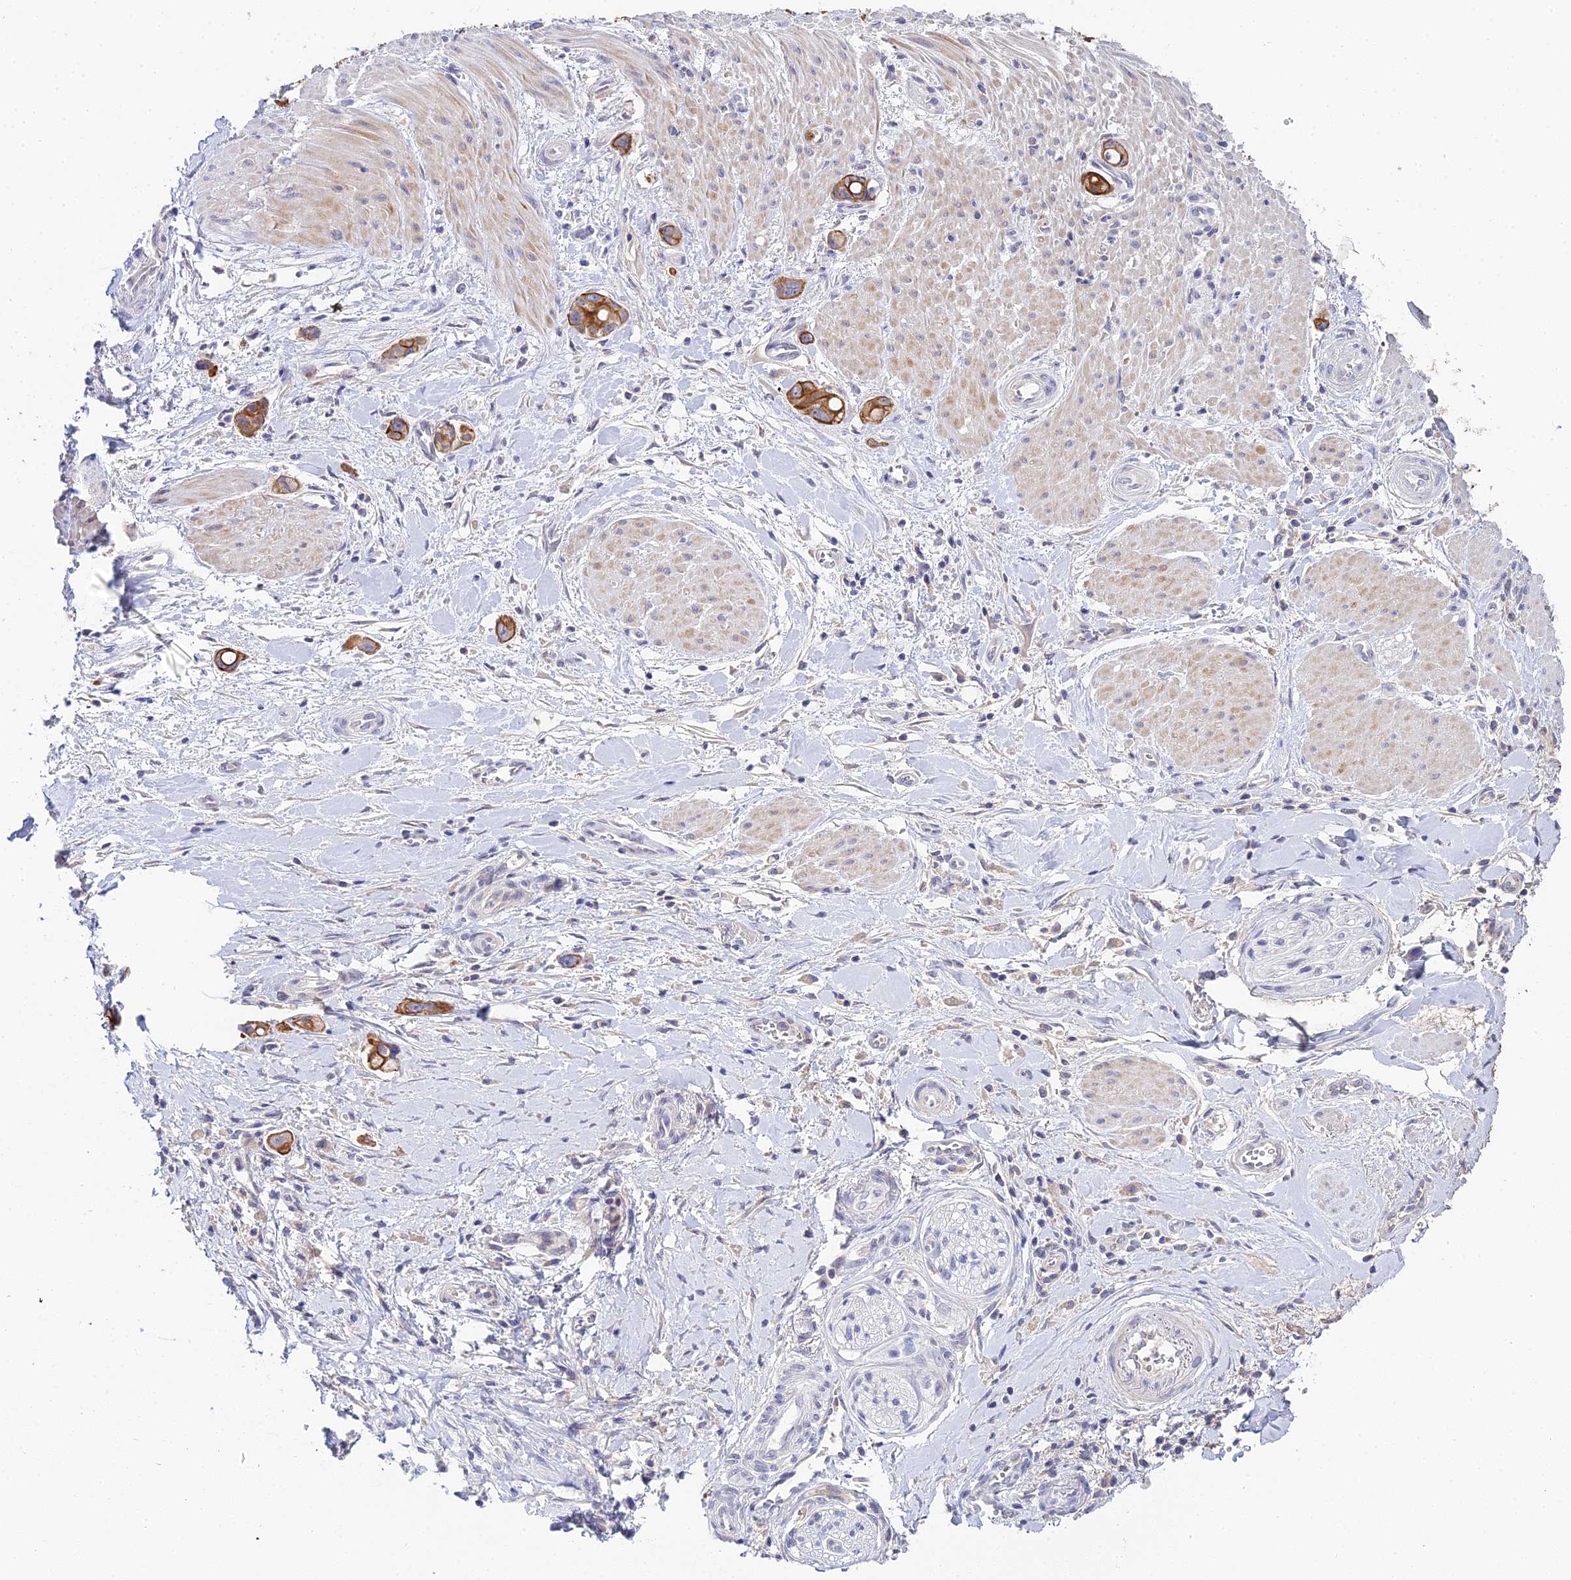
{"staining": {"intensity": "strong", "quantity": ">75%", "location": "cytoplasmic/membranous"}, "tissue": "pancreatic cancer", "cell_type": "Tumor cells", "image_type": "cancer", "snomed": [{"axis": "morphology", "description": "Adenocarcinoma, NOS"}, {"axis": "topography", "description": "Pancreas"}], "caption": "Immunohistochemical staining of human pancreatic cancer (adenocarcinoma) shows high levels of strong cytoplasmic/membranous expression in approximately >75% of tumor cells. (DAB IHC, brown staining for protein, blue staining for nuclei).", "gene": "ZXDA", "patient": {"sex": "male", "age": 68}}